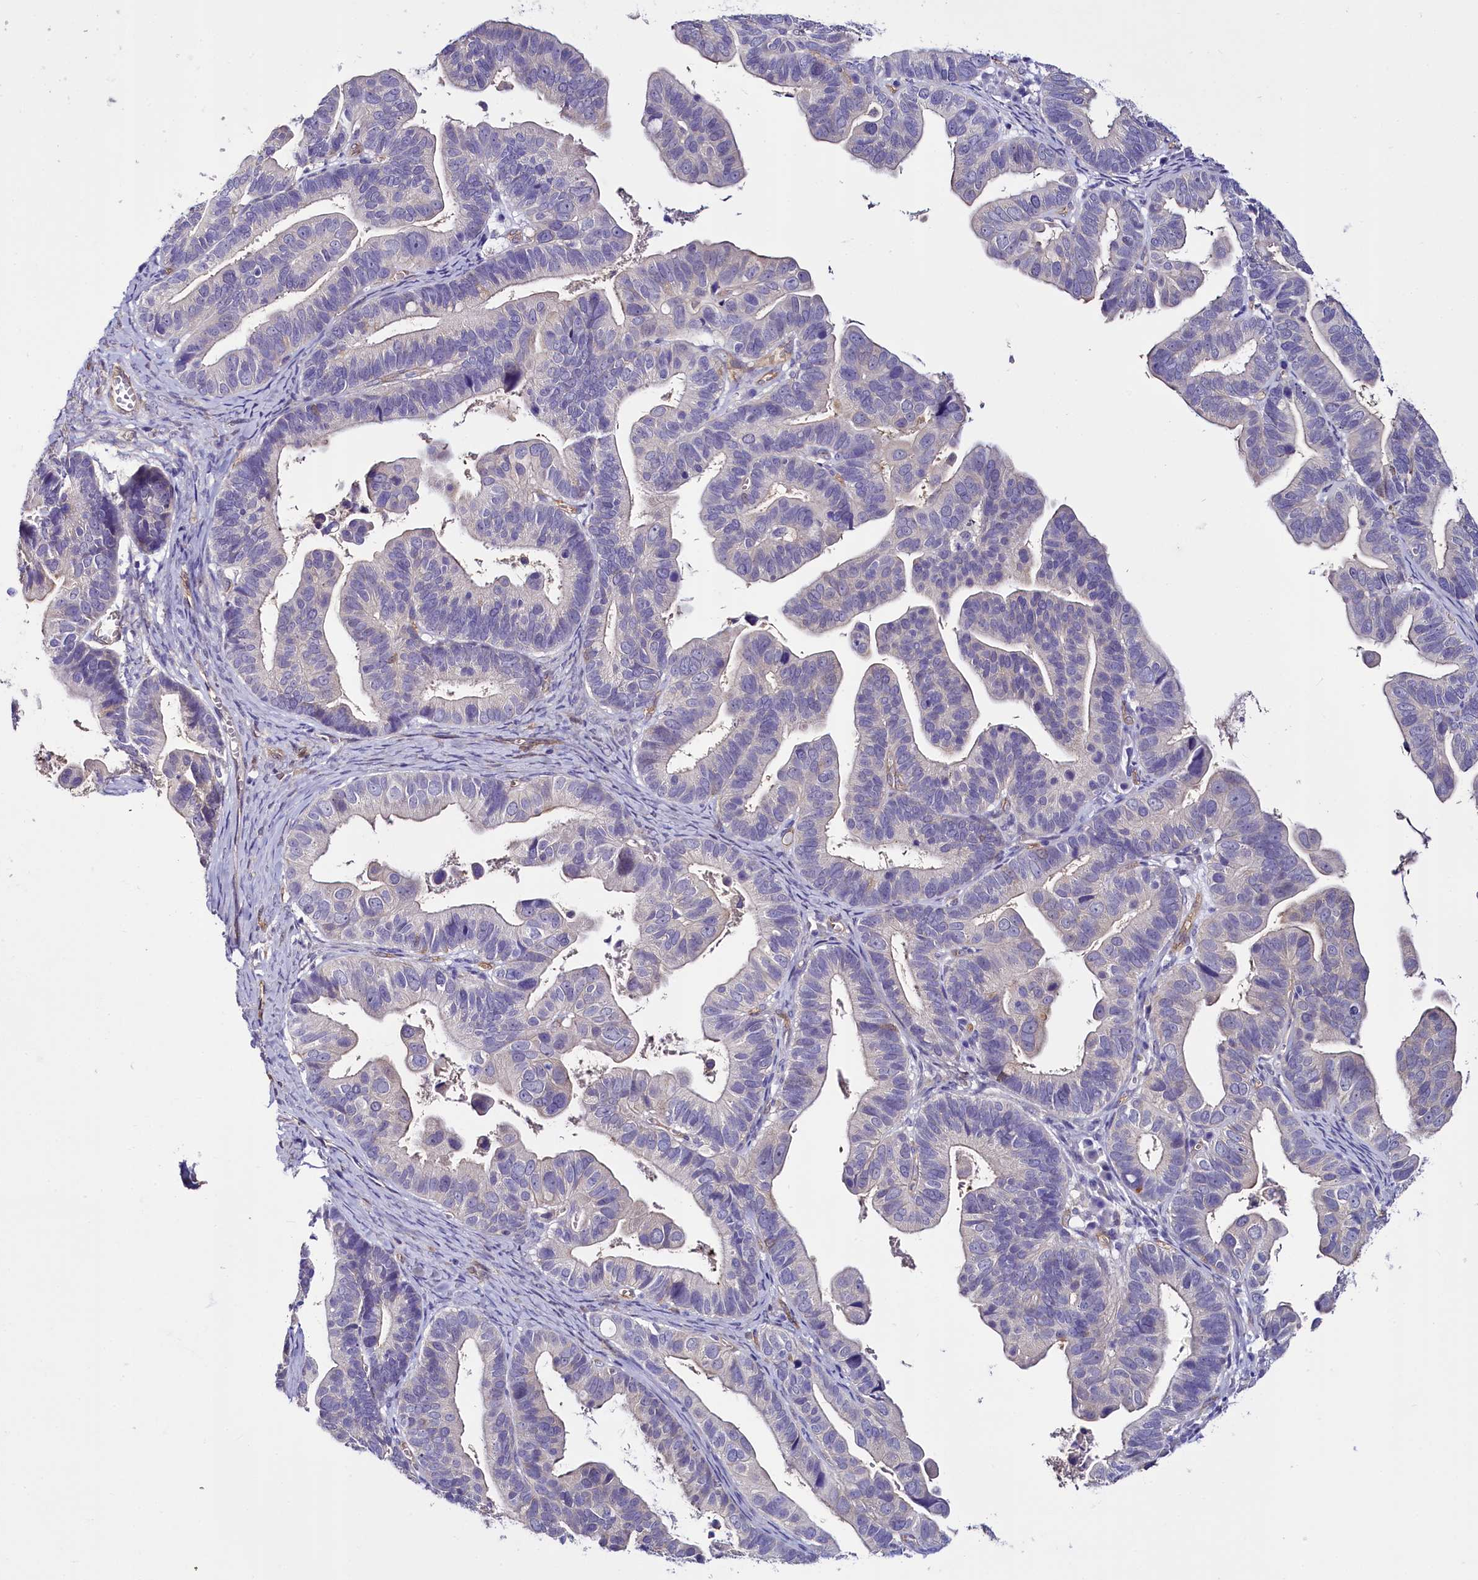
{"staining": {"intensity": "negative", "quantity": "none", "location": "none"}, "tissue": "ovarian cancer", "cell_type": "Tumor cells", "image_type": "cancer", "snomed": [{"axis": "morphology", "description": "Cystadenocarcinoma, serous, NOS"}, {"axis": "topography", "description": "Ovary"}], "caption": "Tumor cells are negative for brown protein staining in serous cystadenocarcinoma (ovarian).", "gene": "STXBP1", "patient": {"sex": "female", "age": 56}}